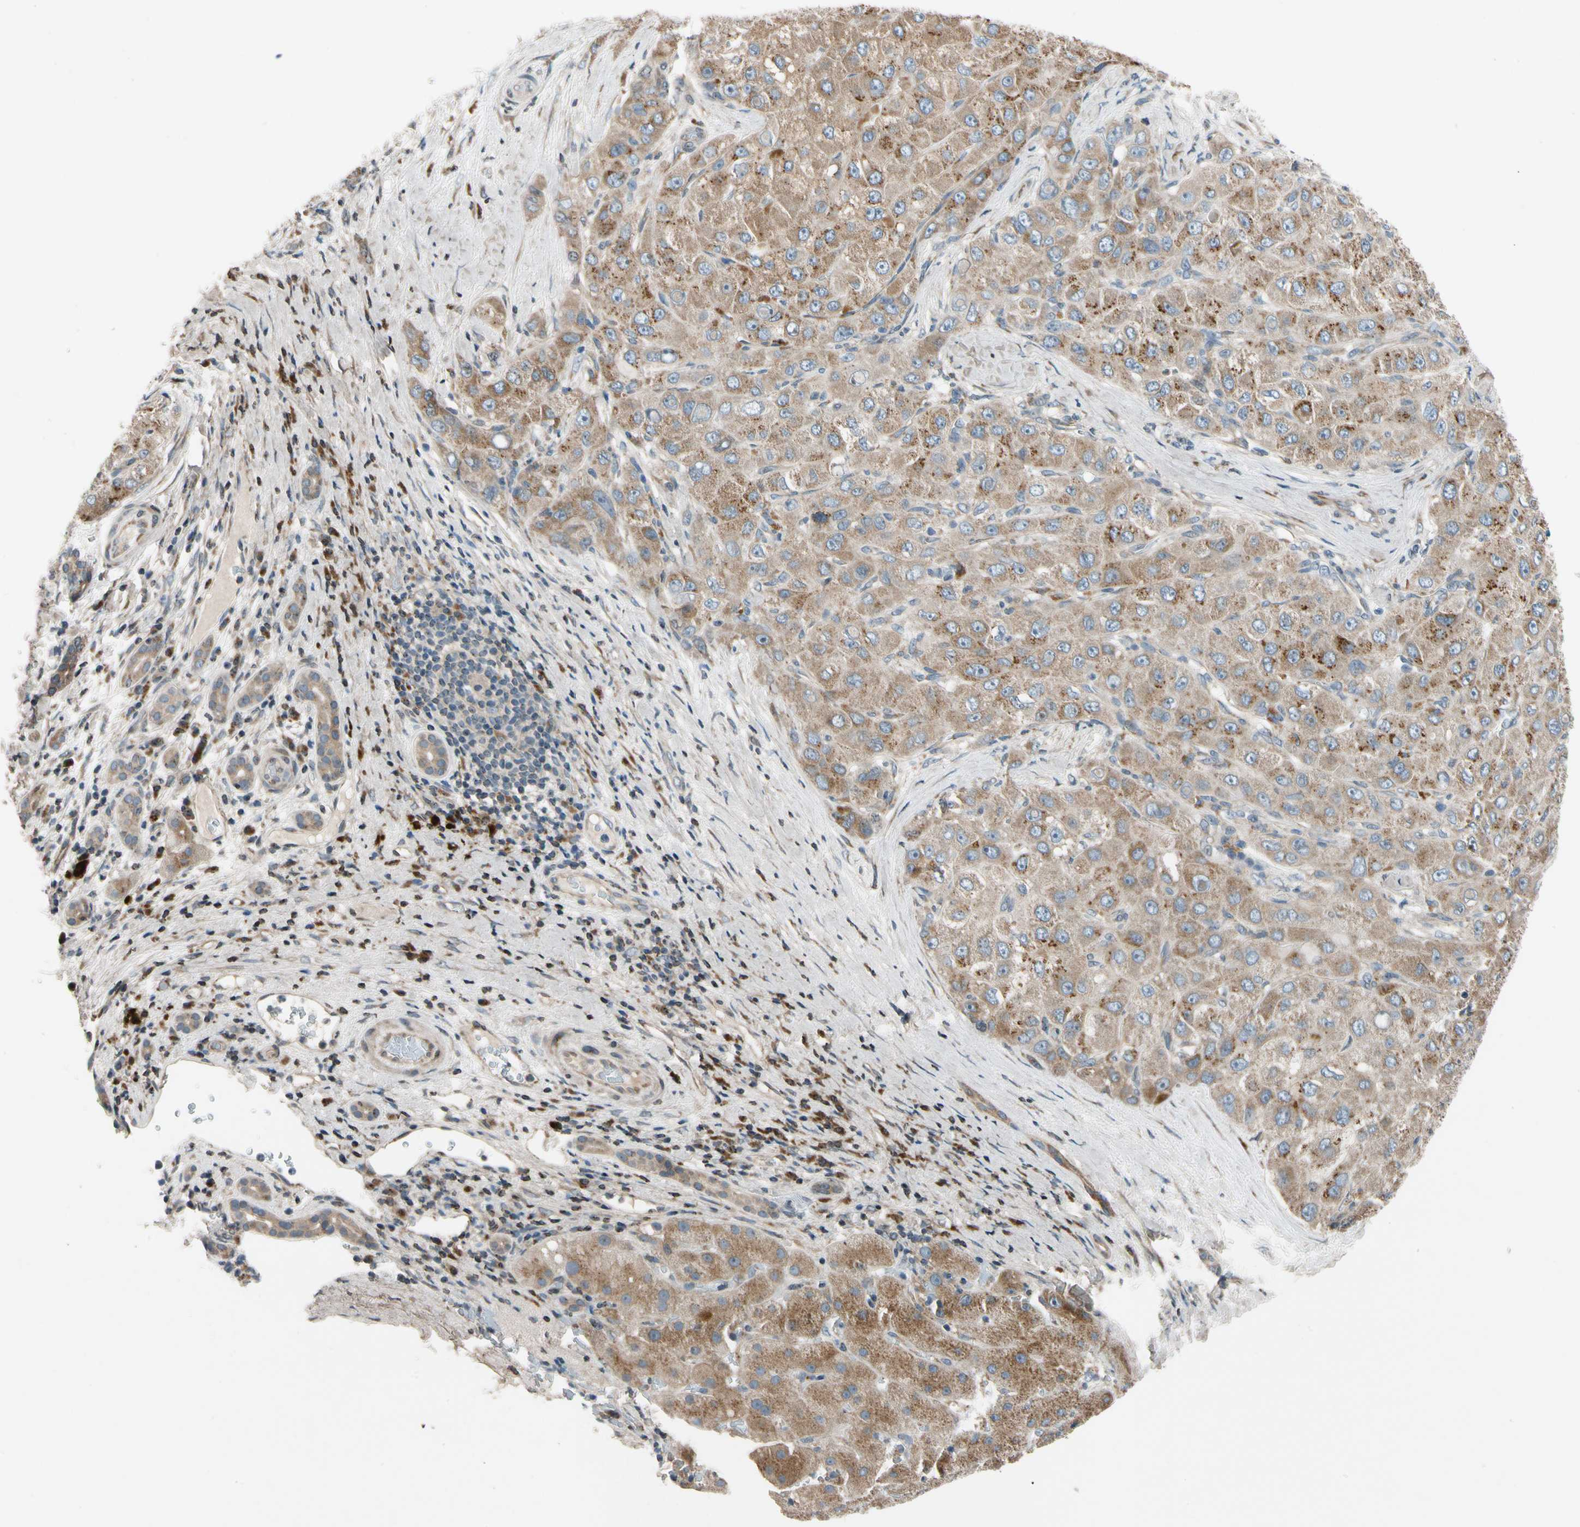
{"staining": {"intensity": "moderate", "quantity": ">75%", "location": "cytoplasmic/membranous"}, "tissue": "liver cancer", "cell_type": "Tumor cells", "image_type": "cancer", "snomed": [{"axis": "morphology", "description": "Carcinoma, Hepatocellular, NOS"}, {"axis": "topography", "description": "Liver"}], "caption": "A brown stain shows moderate cytoplasmic/membranous expression of a protein in liver cancer (hepatocellular carcinoma) tumor cells.", "gene": "MST1R", "patient": {"sex": "male", "age": 80}}